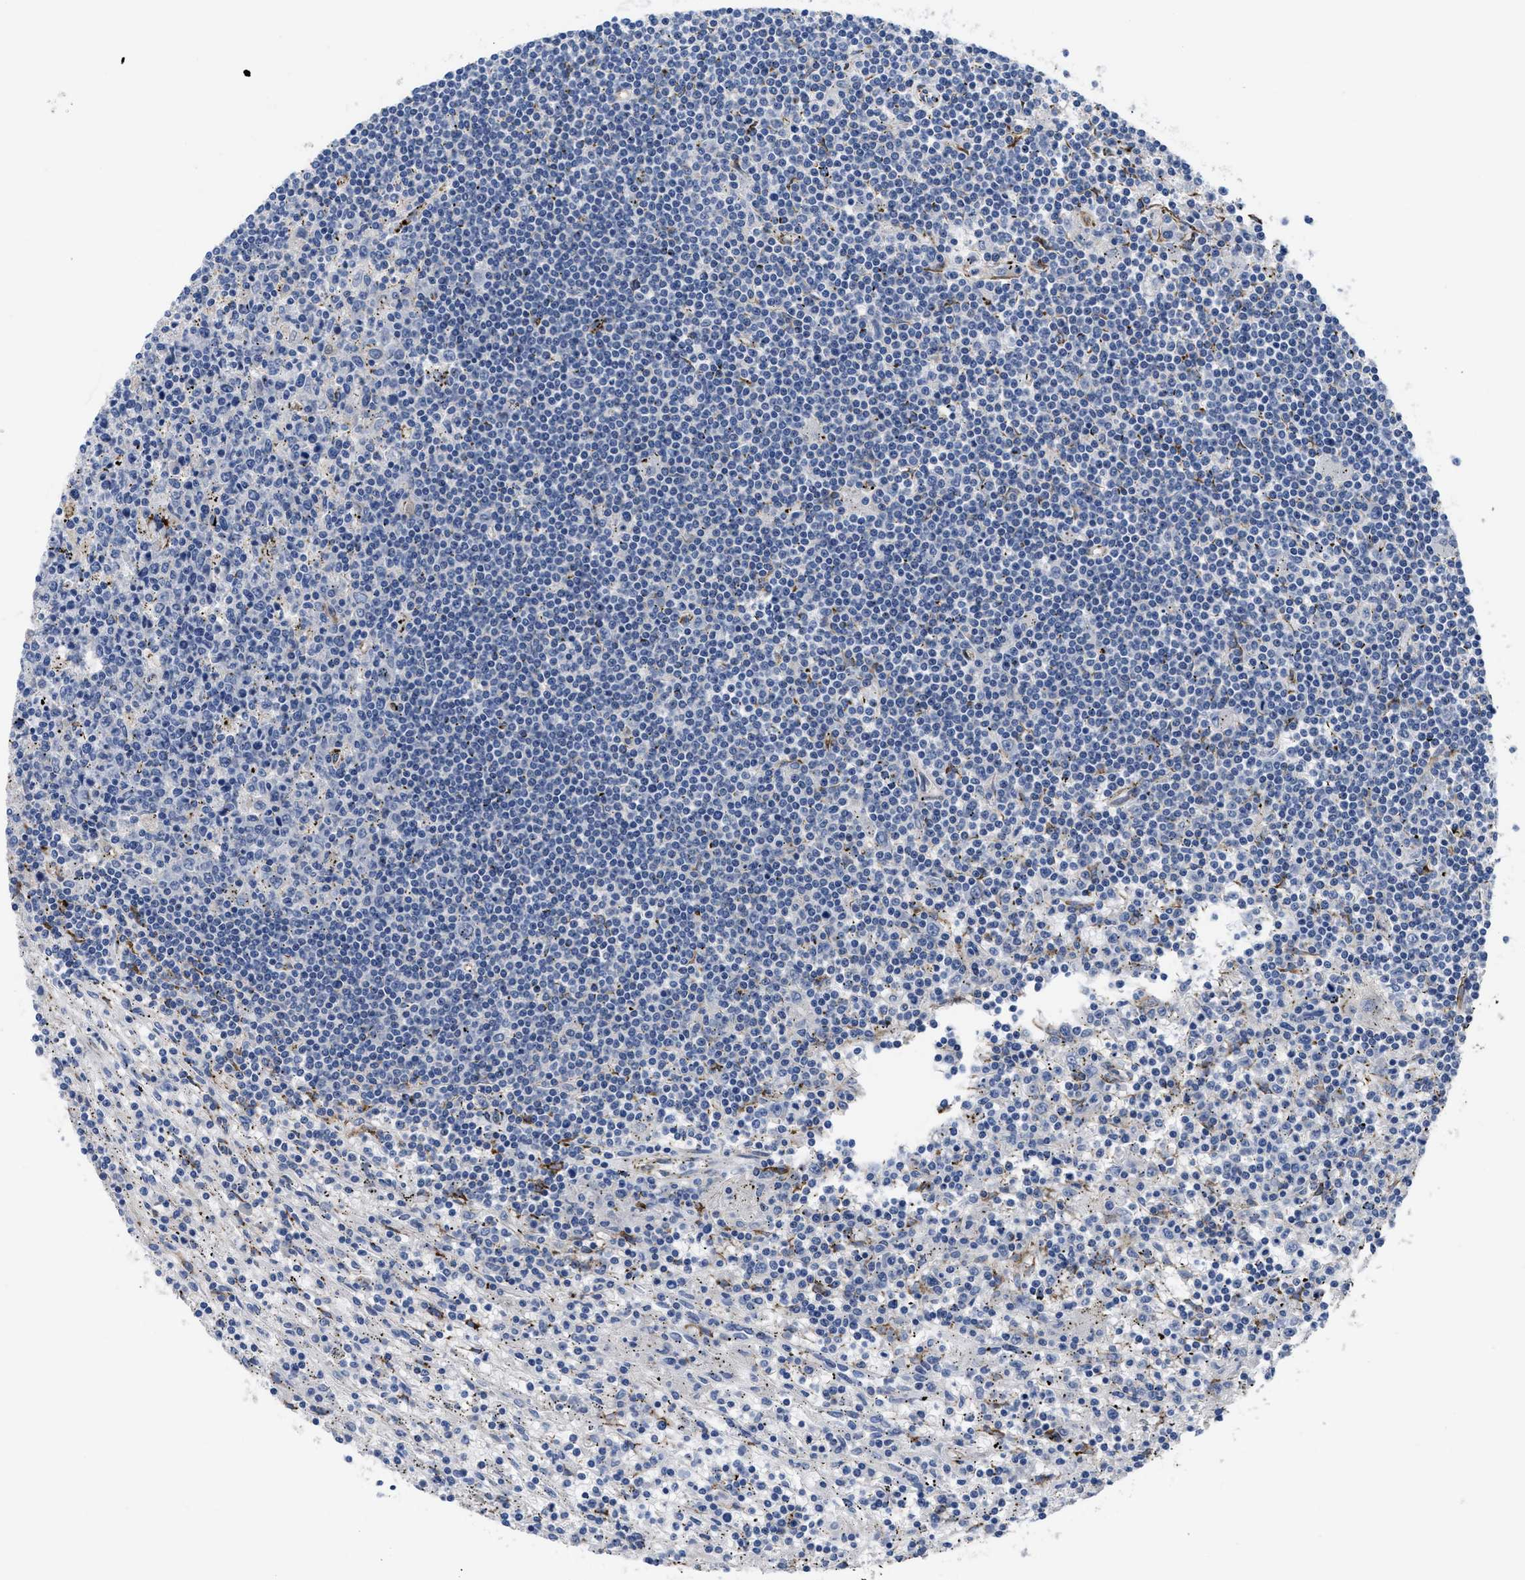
{"staining": {"intensity": "negative", "quantity": "none", "location": "none"}, "tissue": "lymphoma", "cell_type": "Tumor cells", "image_type": "cancer", "snomed": [{"axis": "morphology", "description": "Malignant lymphoma, non-Hodgkin's type, Low grade"}, {"axis": "topography", "description": "Spleen"}], "caption": "The photomicrograph demonstrates no staining of tumor cells in lymphoma.", "gene": "SQLE", "patient": {"sex": "male", "age": 76}}